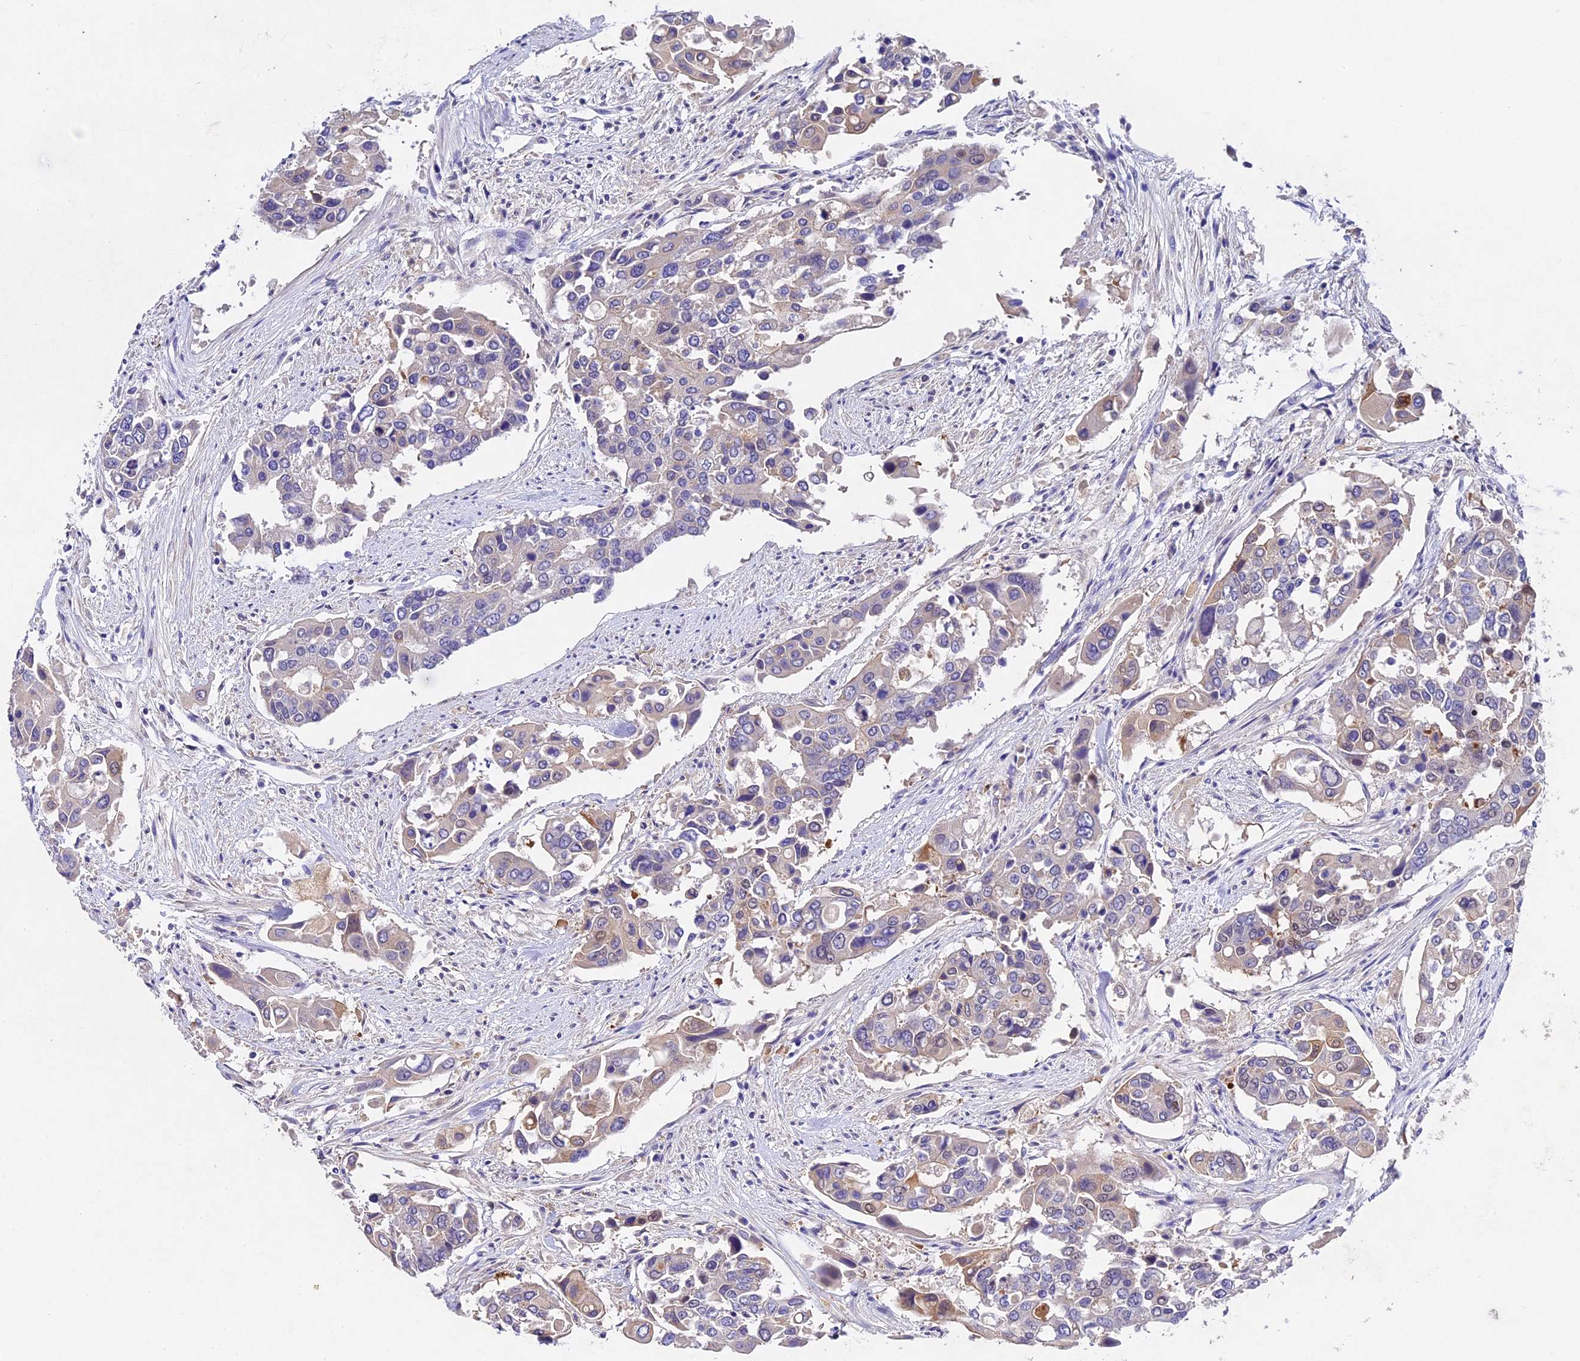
{"staining": {"intensity": "weak", "quantity": "<25%", "location": "cytoplasmic/membranous"}, "tissue": "colorectal cancer", "cell_type": "Tumor cells", "image_type": "cancer", "snomed": [{"axis": "morphology", "description": "Adenocarcinoma, NOS"}, {"axis": "topography", "description": "Colon"}], "caption": "High magnification brightfield microscopy of colorectal cancer (adenocarcinoma) stained with DAB (3,3'-diaminobenzidine) (brown) and counterstained with hematoxylin (blue): tumor cells show no significant positivity.", "gene": "TGDS", "patient": {"sex": "male", "age": 77}}